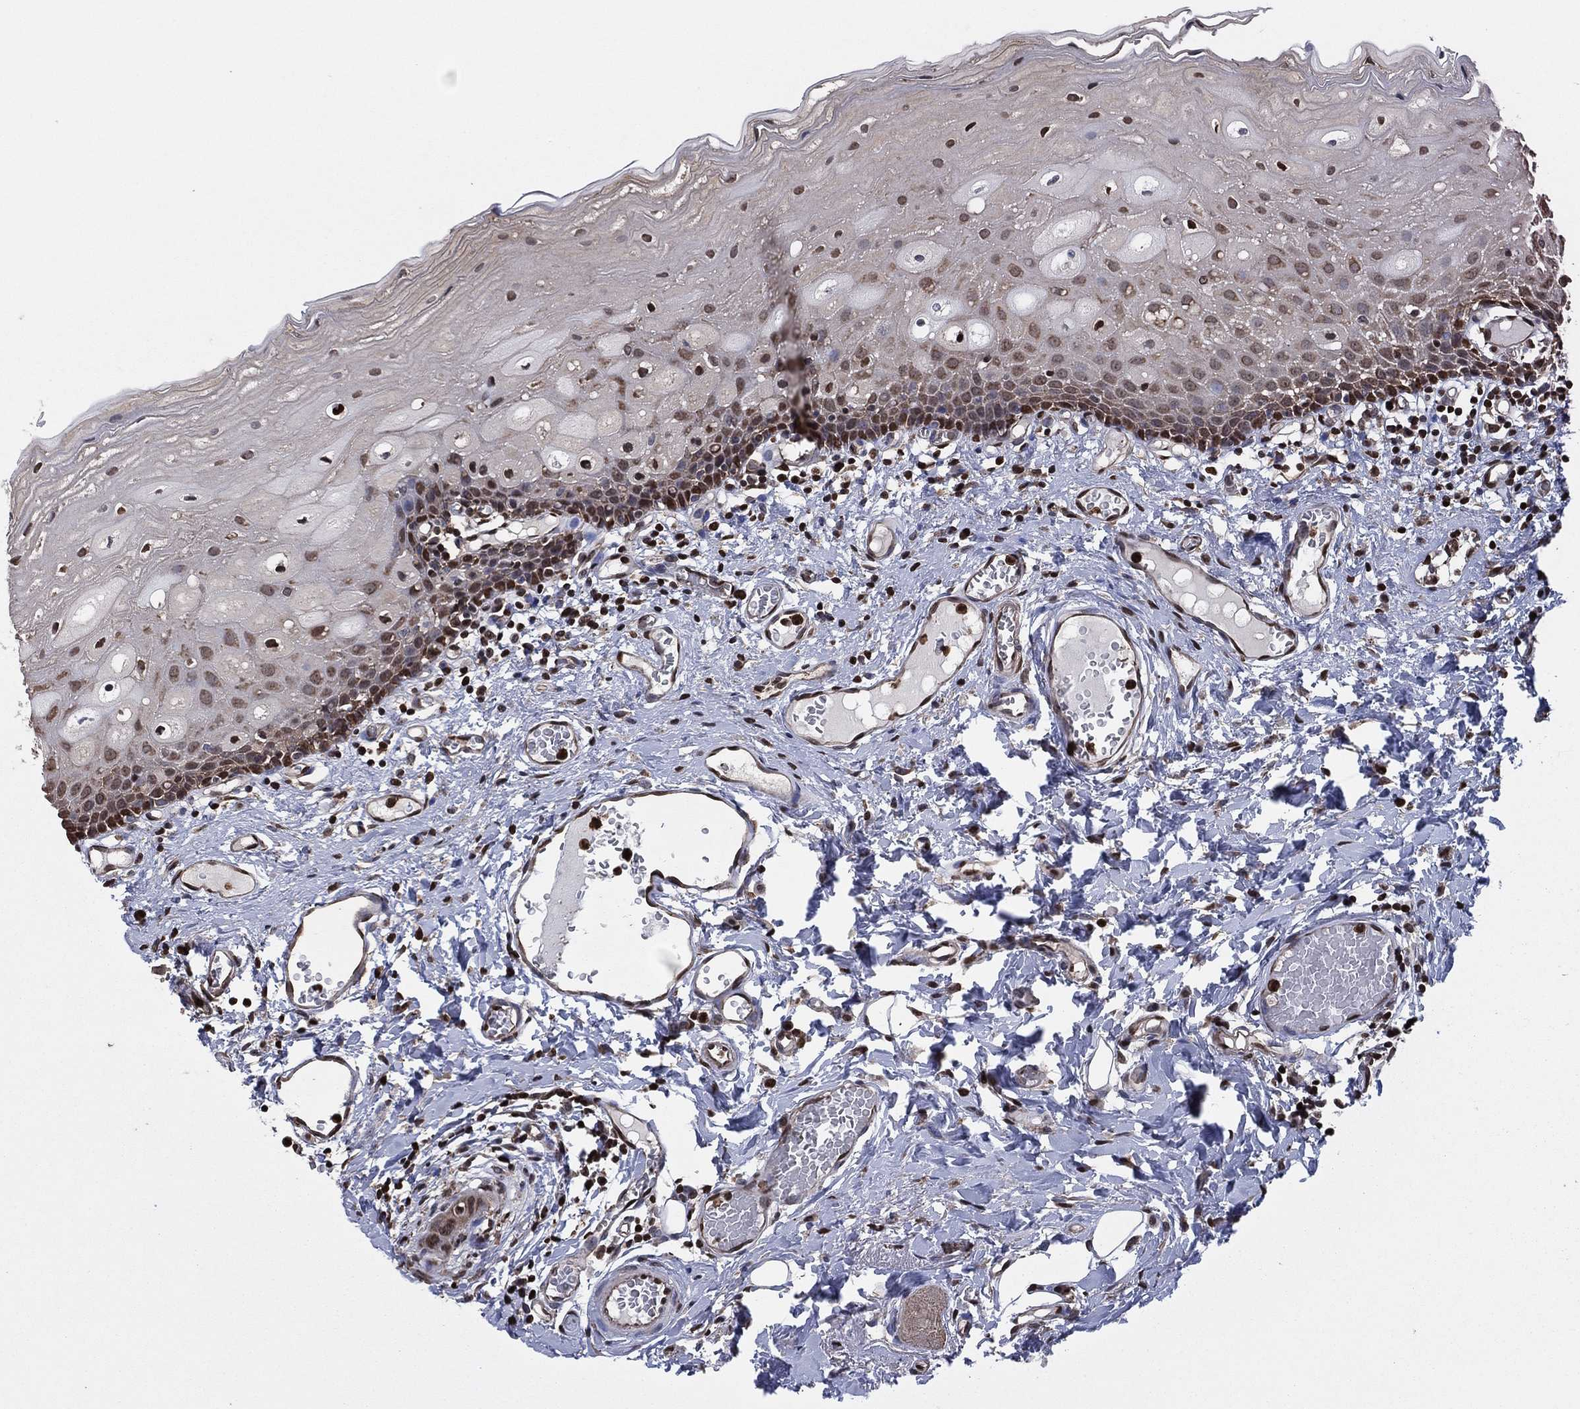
{"staining": {"intensity": "strong", "quantity": "25%-75%", "location": "nuclear"}, "tissue": "oral mucosa", "cell_type": "Squamous epithelial cells", "image_type": "normal", "snomed": [{"axis": "morphology", "description": "Normal tissue, NOS"}, {"axis": "morphology", "description": "Squamous cell carcinoma, NOS"}, {"axis": "topography", "description": "Oral tissue"}, {"axis": "topography", "description": "Head-Neck"}], "caption": "Squamous epithelial cells display high levels of strong nuclear positivity in about 25%-75% of cells in benign human oral mucosa.", "gene": "GAPDH", "patient": {"sex": "female", "age": 70}}